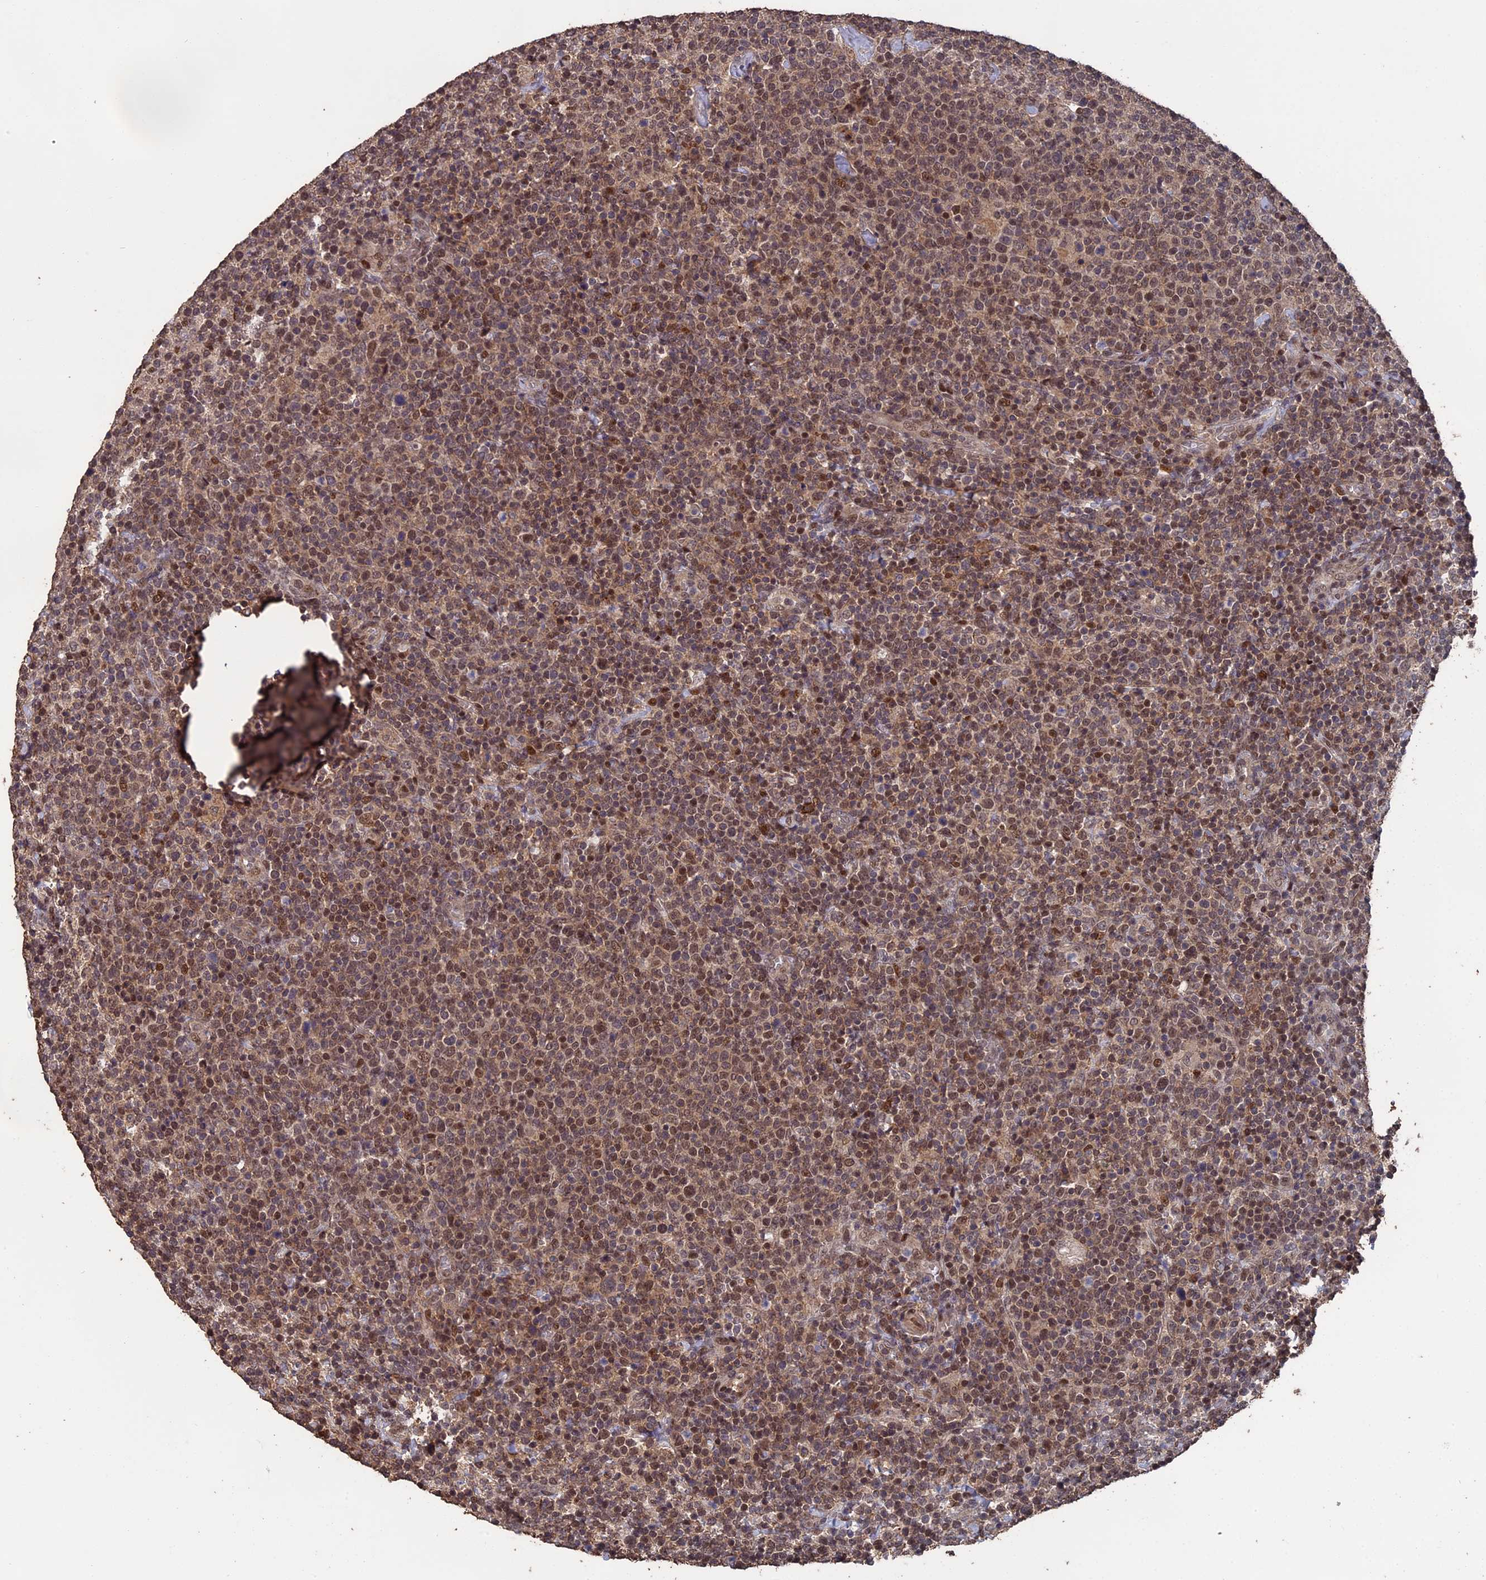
{"staining": {"intensity": "moderate", "quantity": ">75%", "location": "nuclear"}, "tissue": "lymphoma", "cell_type": "Tumor cells", "image_type": "cancer", "snomed": [{"axis": "morphology", "description": "Malignant lymphoma, non-Hodgkin's type, High grade"}, {"axis": "topography", "description": "Lymph node"}], "caption": "Immunohistochemistry histopathology image of lymphoma stained for a protein (brown), which demonstrates medium levels of moderate nuclear expression in approximately >75% of tumor cells.", "gene": "MYBL2", "patient": {"sex": "male", "age": 61}}